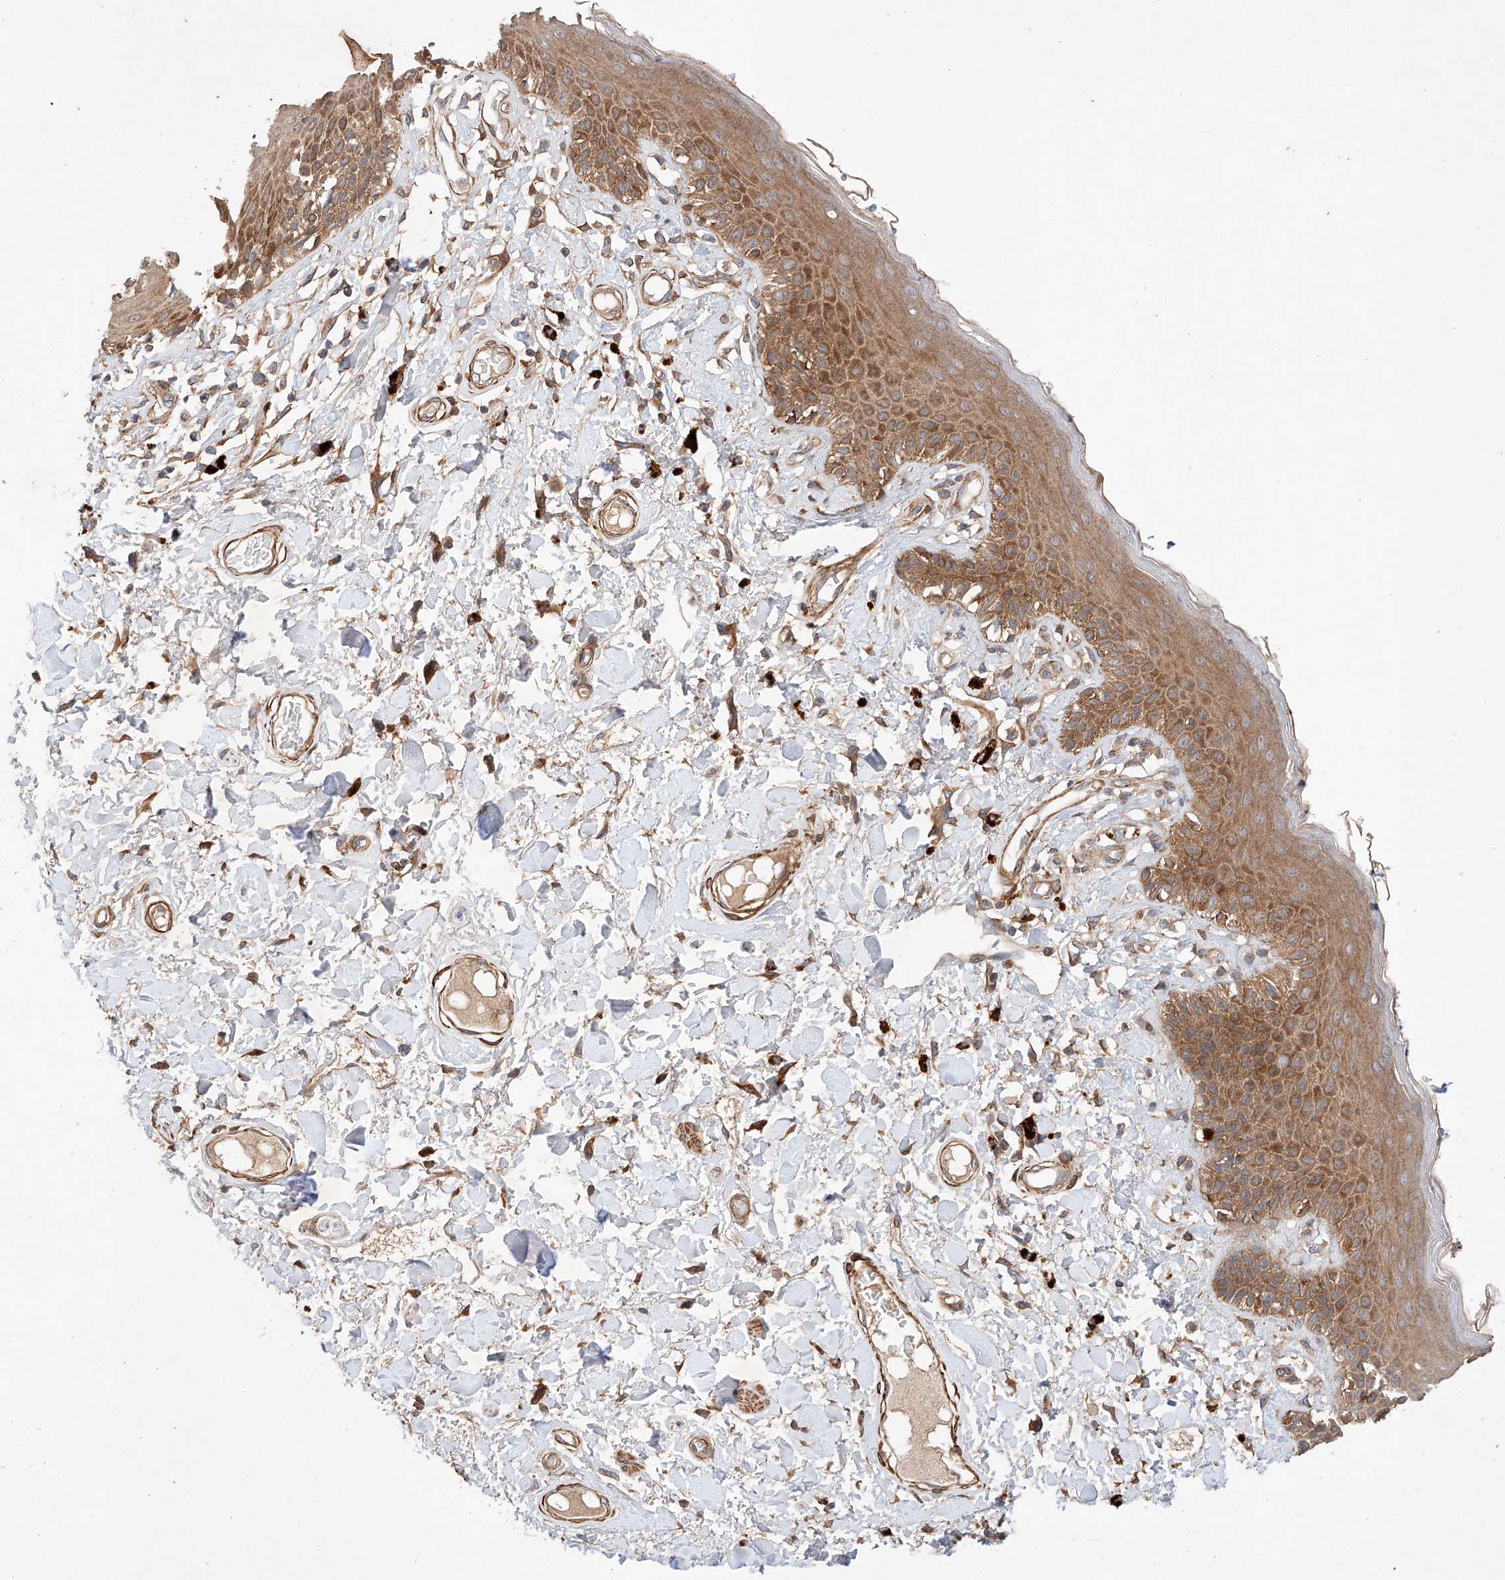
{"staining": {"intensity": "moderate", "quantity": ">75%", "location": "cytoplasmic/membranous"}, "tissue": "skin", "cell_type": "Epidermal cells", "image_type": "normal", "snomed": [{"axis": "morphology", "description": "Normal tissue, NOS"}, {"axis": "topography", "description": "Anal"}], "caption": "Protein expression analysis of benign skin shows moderate cytoplasmic/membranous positivity in about >75% of epidermal cells. Using DAB (brown) and hematoxylin (blue) stains, captured at high magnification using brightfield microscopy.", "gene": "RAB23", "patient": {"sex": "female", "age": 78}}